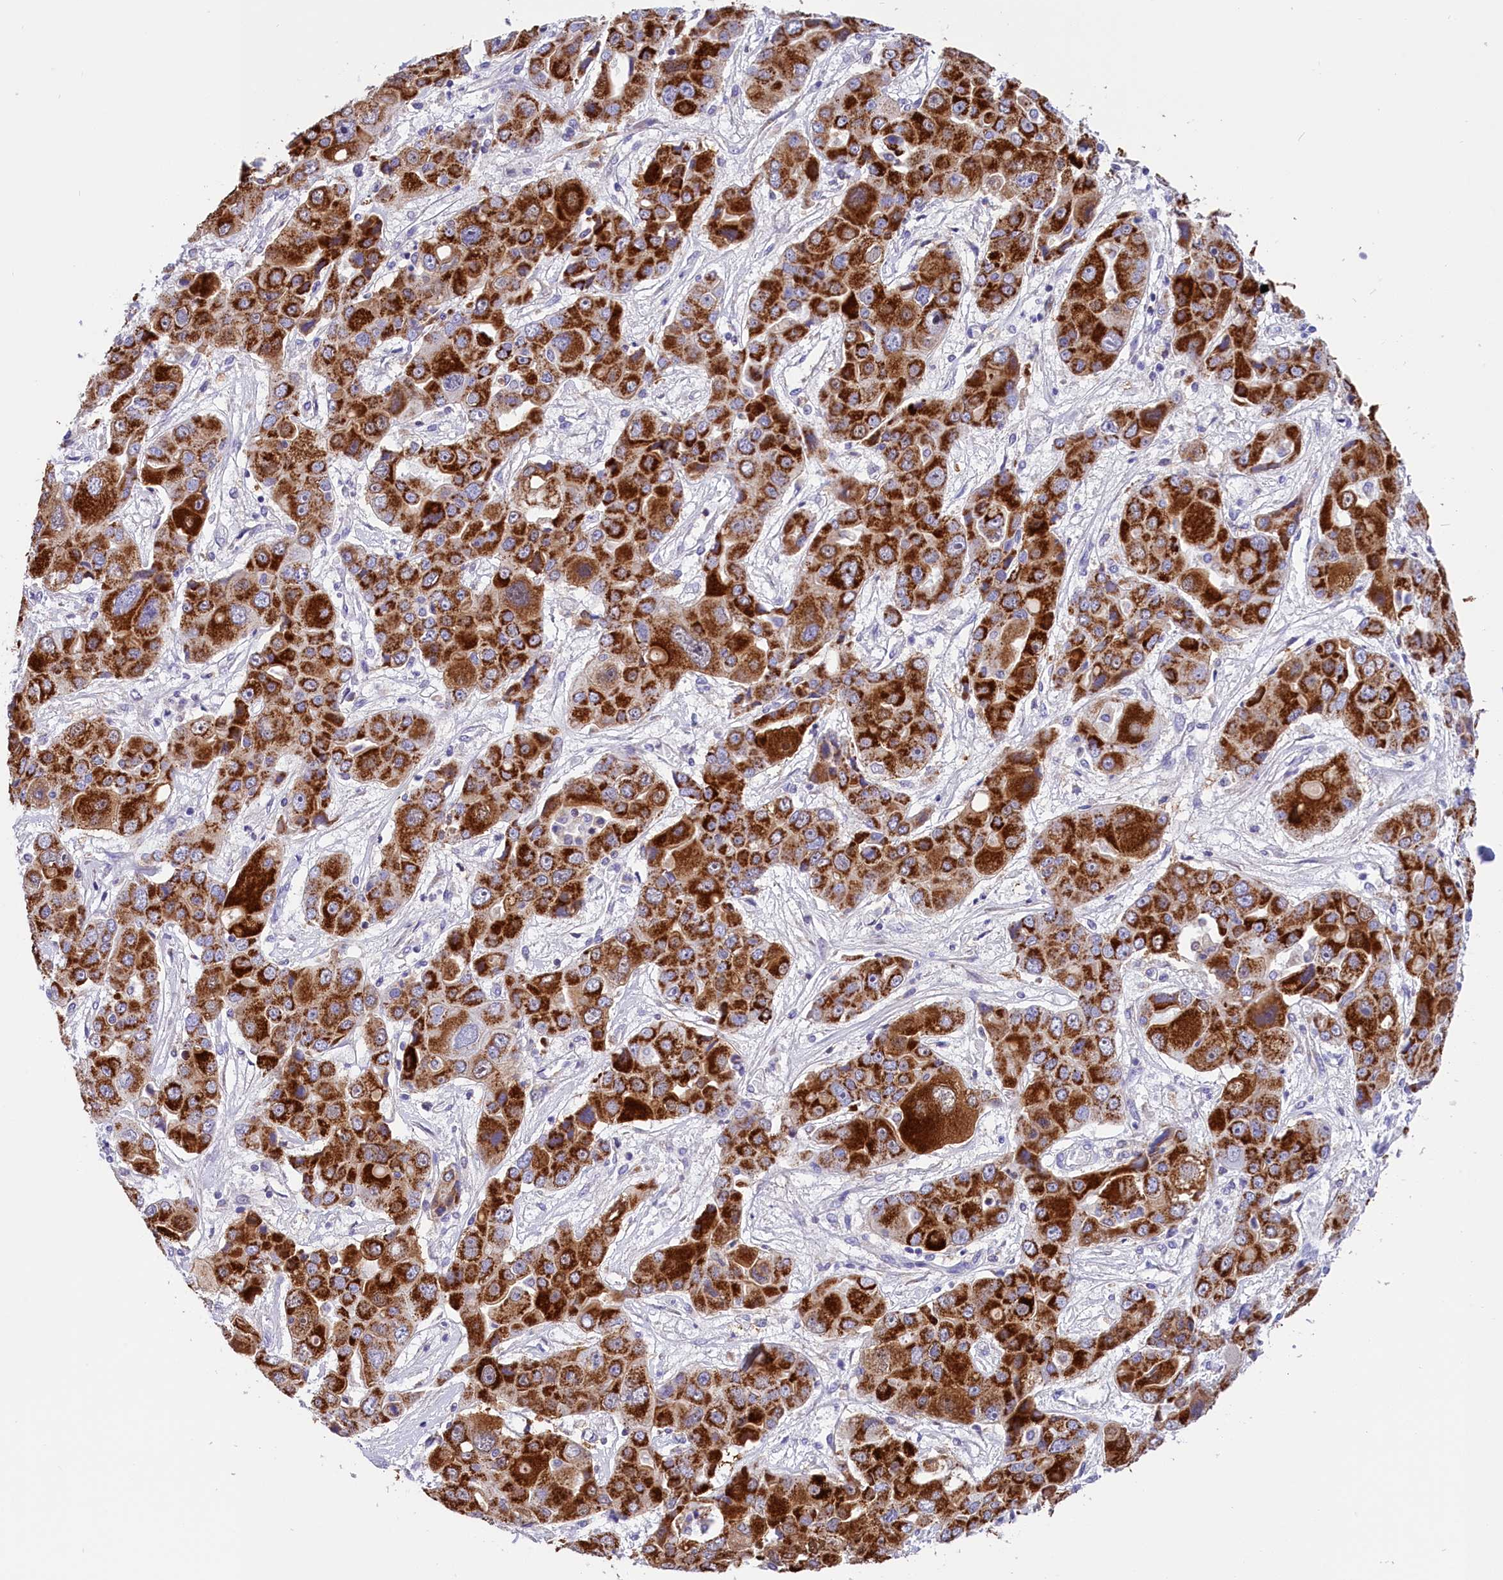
{"staining": {"intensity": "strong", "quantity": ">75%", "location": "cytoplasmic/membranous"}, "tissue": "liver cancer", "cell_type": "Tumor cells", "image_type": "cancer", "snomed": [{"axis": "morphology", "description": "Cholangiocarcinoma"}, {"axis": "topography", "description": "Liver"}], "caption": "Immunohistochemistry photomicrograph of human liver cholangiocarcinoma stained for a protein (brown), which shows high levels of strong cytoplasmic/membranous expression in approximately >75% of tumor cells.", "gene": "ABAT", "patient": {"sex": "male", "age": 67}}